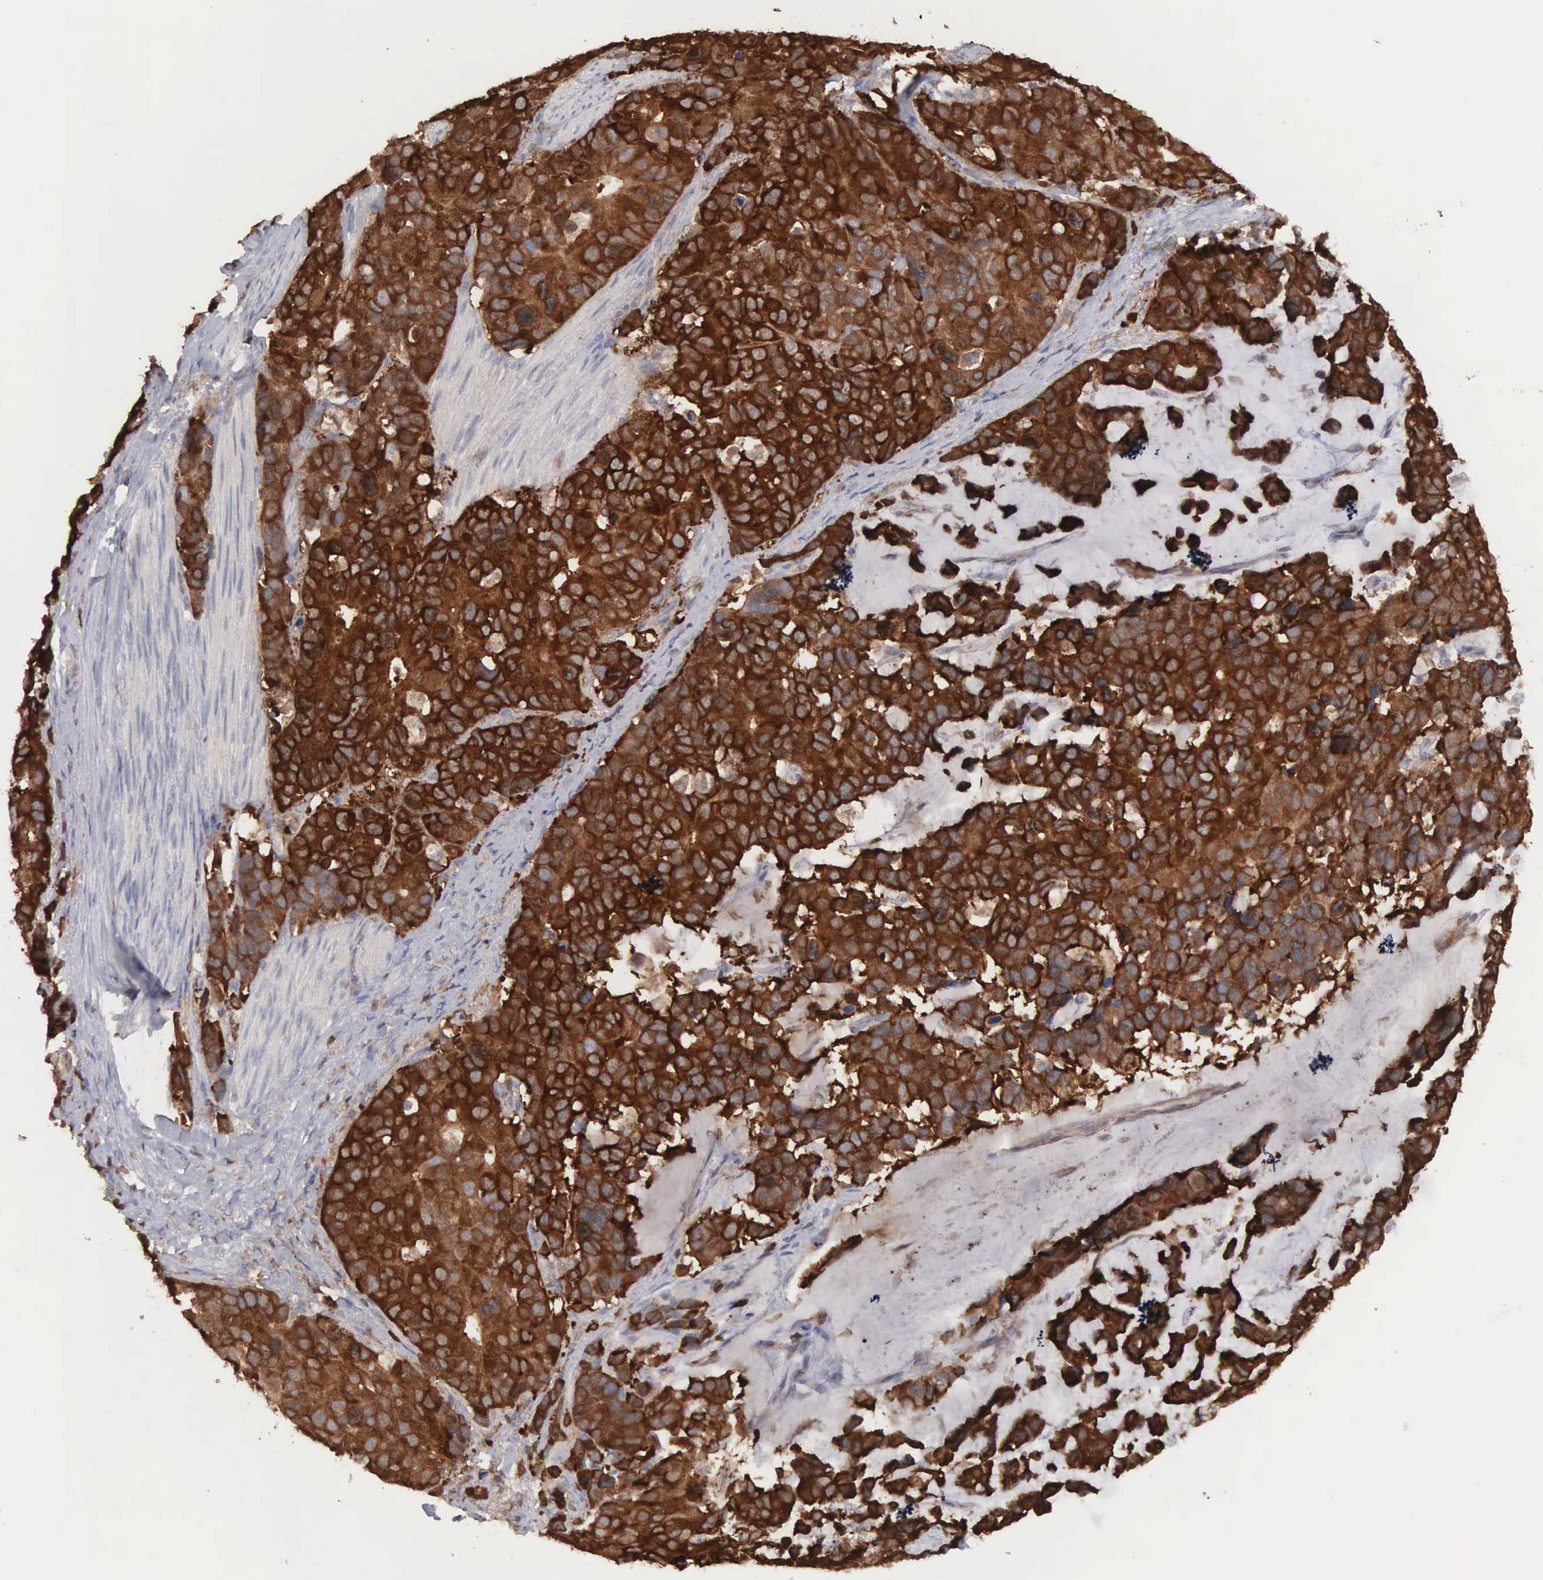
{"staining": {"intensity": "strong", "quantity": ">75%", "location": "cytoplasmic/membranous"}, "tissue": "stomach cancer", "cell_type": "Tumor cells", "image_type": "cancer", "snomed": [{"axis": "morphology", "description": "Adenocarcinoma, NOS"}, {"axis": "topography", "description": "Stomach, upper"}], "caption": "This photomicrograph demonstrates adenocarcinoma (stomach) stained with immunohistochemistry to label a protein in brown. The cytoplasmic/membranous of tumor cells show strong positivity for the protein. Nuclei are counter-stained blue.", "gene": "MTHFD1", "patient": {"sex": "male", "age": 71}}